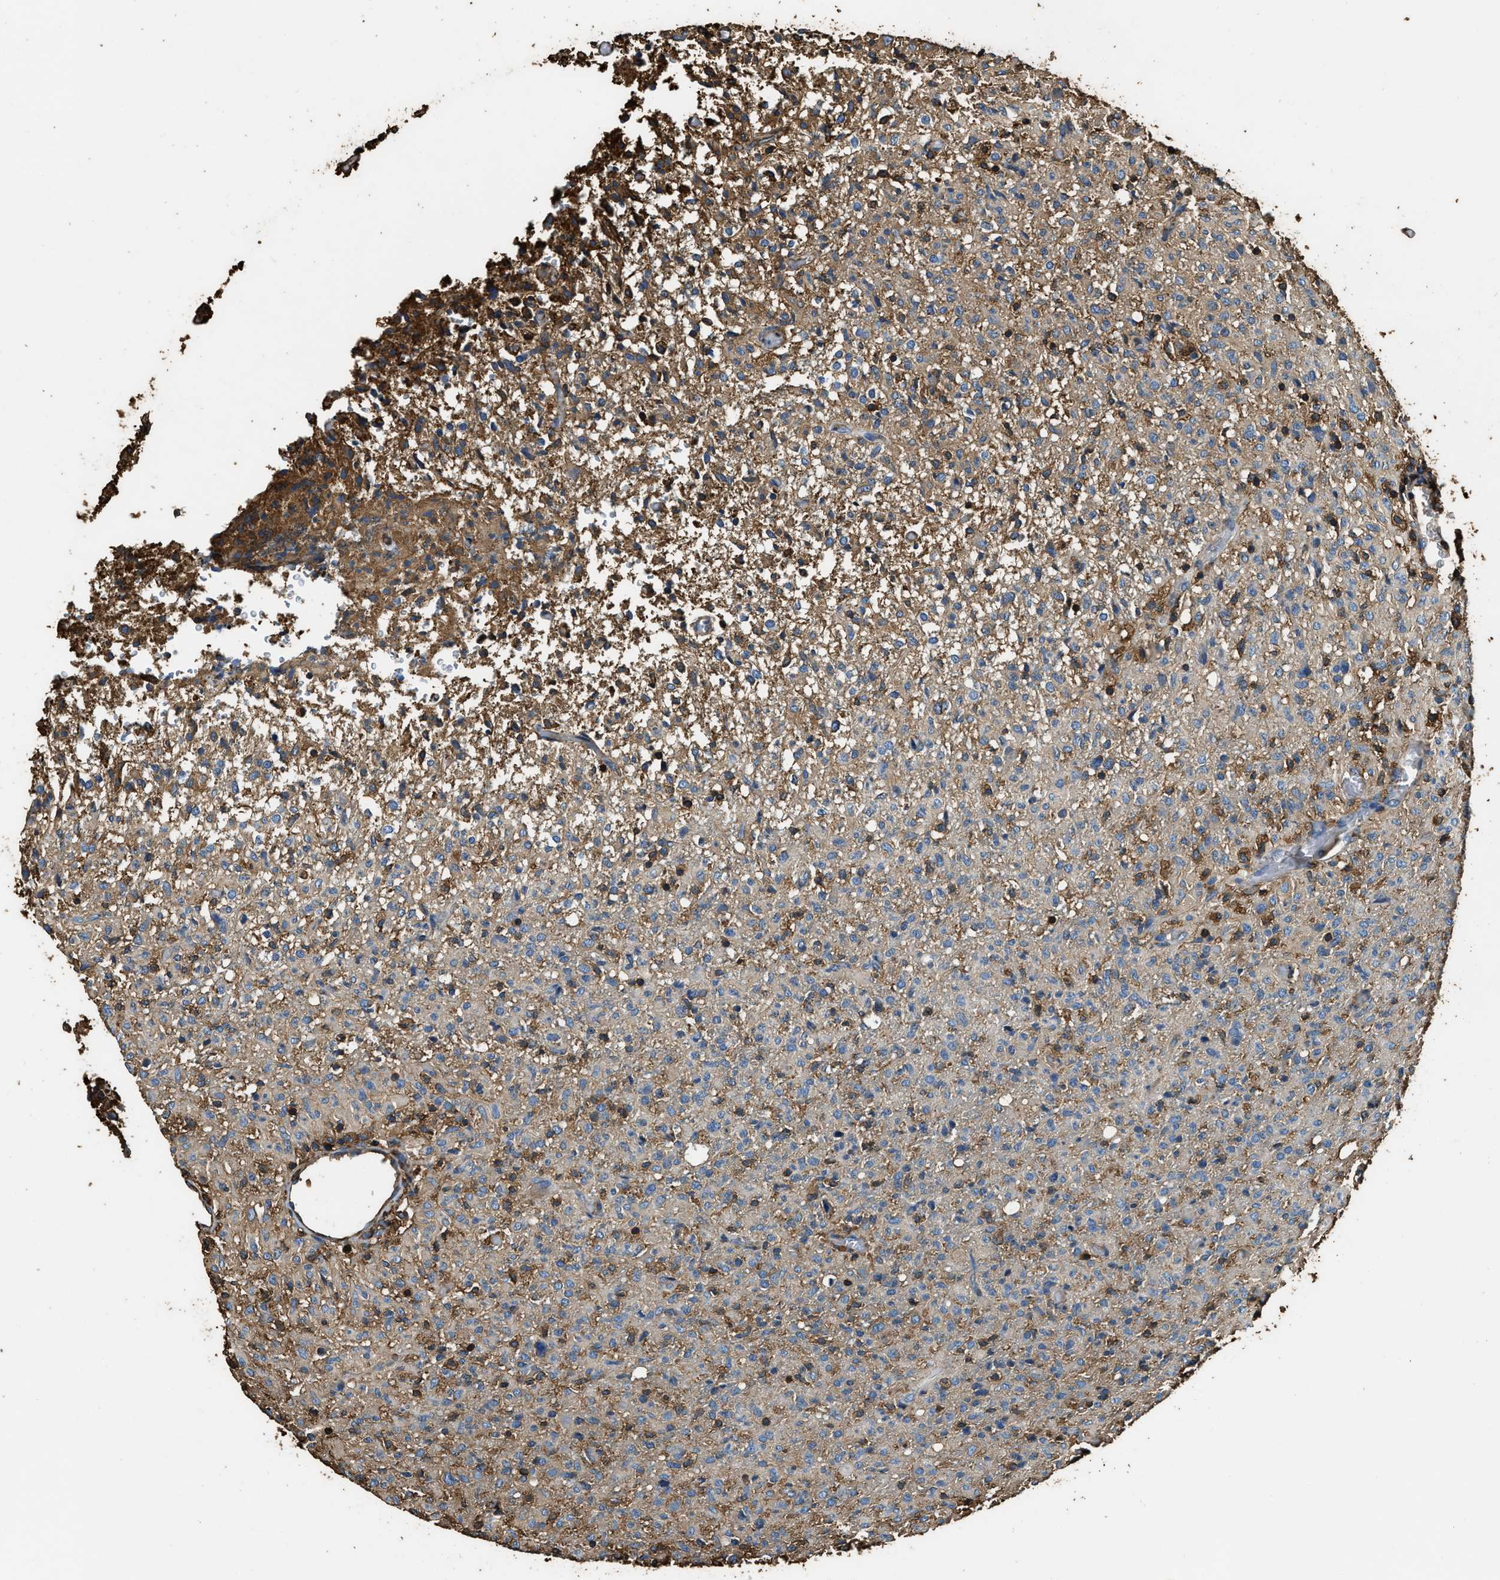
{"staining": {"intensity": "moderate", "quantity": "<25%", "location": "cytoplasmic/membranous"}, "tissue": "glioma", "cell_type": "Tumor cells", "image_type": "cancer", "snomed": [{"axis": "morphology", "description": "Glioma, malignant, High grade"}, {"axis": "topography", "description": "Brain"}], "caption": "This image demonstrates malignant glioma (high-grade) stained with immunohistochemistry (IHC) to label a protein in brown. The cytoplasmic/membranous of tumor cells show moderate positivity for the protein. Nuclei are counter-stained blue.", "gene": "ACCS", "patient": {"sex": "female", "age": 57}}